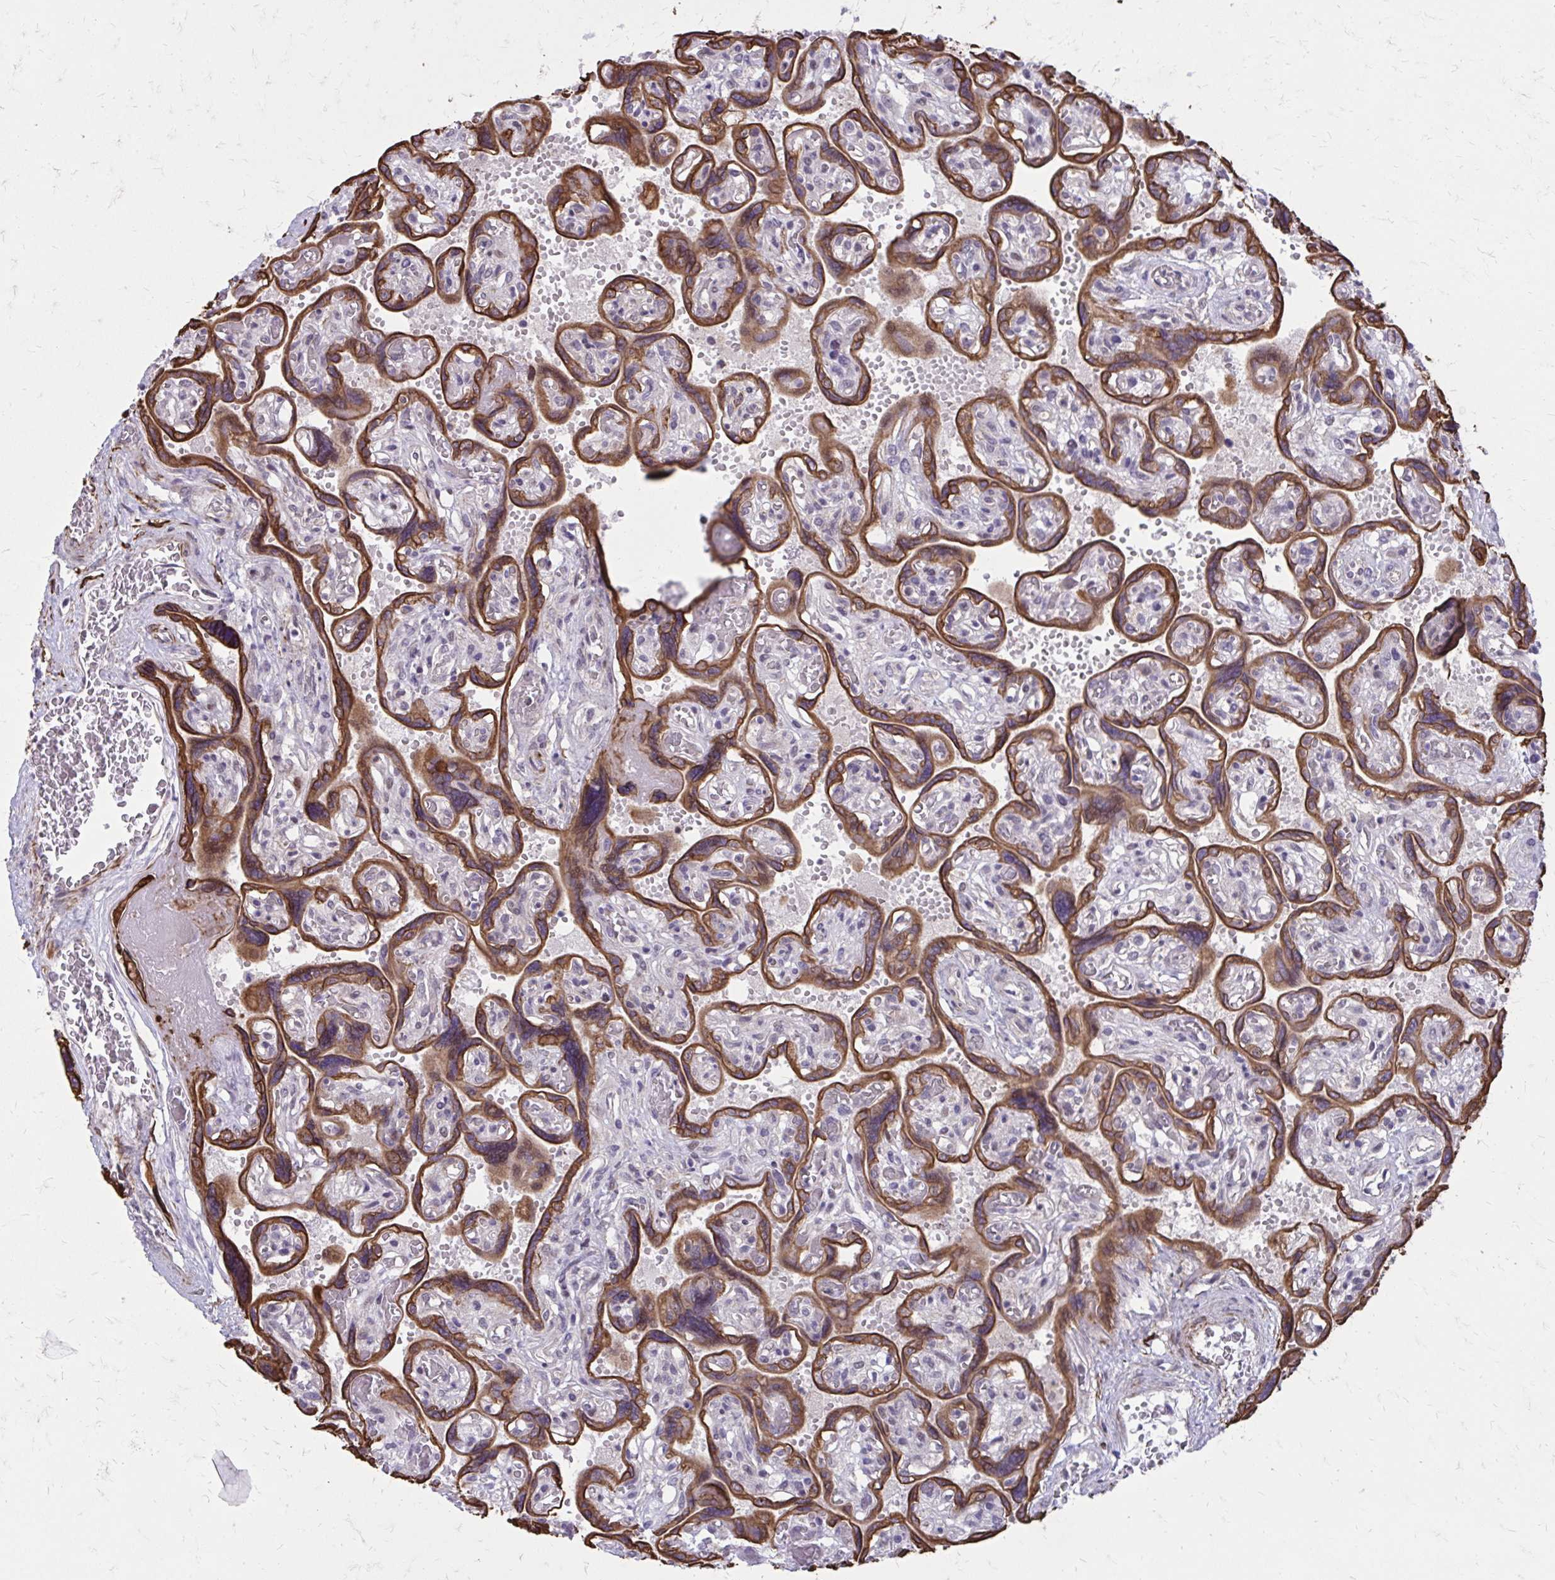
{"staining": {"intensity": "moderate", "quantity": "<25%", "location": "nuclear"}, "tissue": "placenta", "cell_type": "Decidual cells", "image_type": "normal", "snomed": [{"axis": "morphology", "description": "Normal tissue, NOS"}, {"axis": "topography", "description": "Placenta"}], "caption": "This photomicrograph displays immunohistochemistry staining of normal human placenta, with low moderate nuclear positivity in approximately <25% of decidual cells.", "gene": "ANKRD30B", "patient": {"sex": "female", "age": 32}}